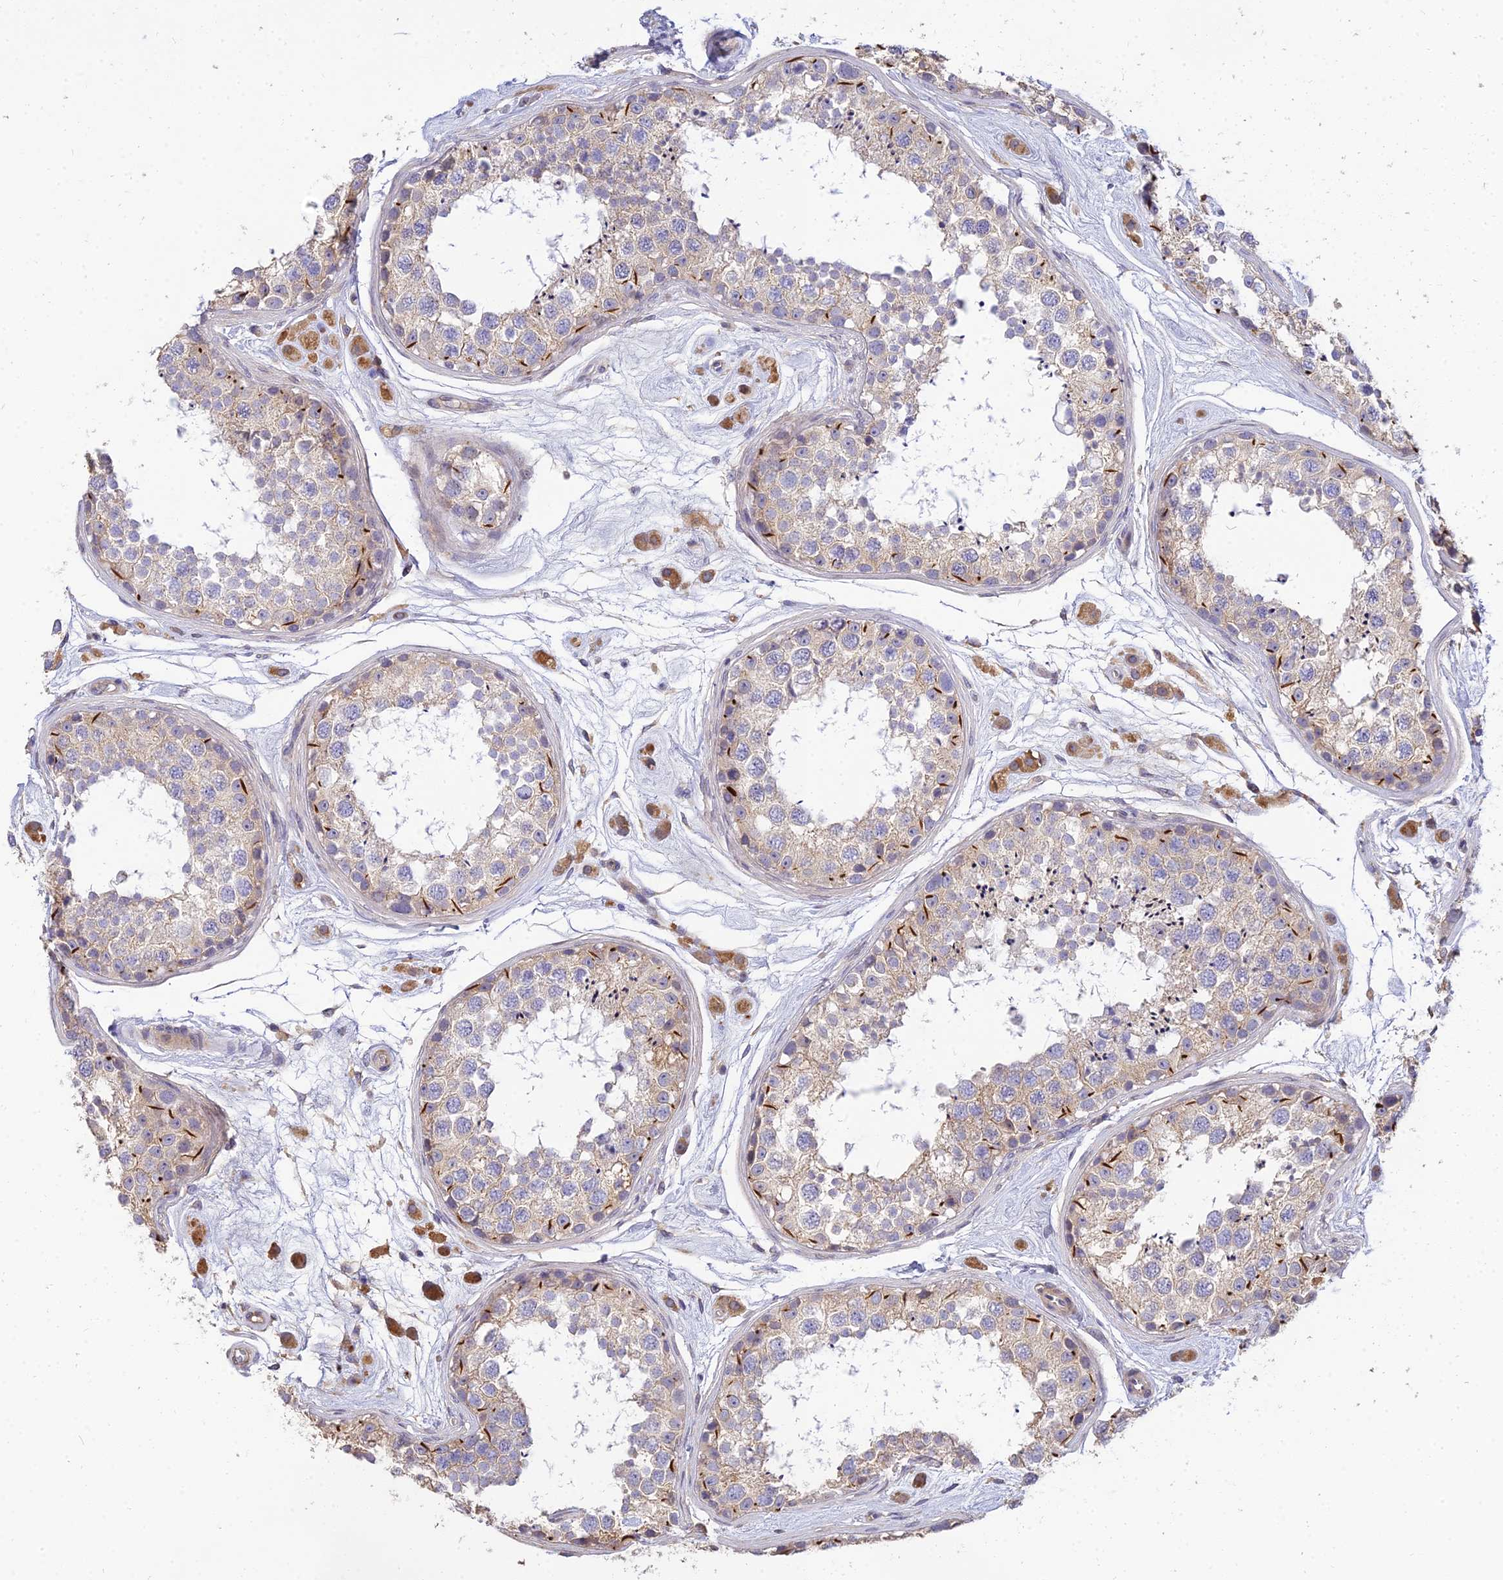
{"staining": {"intensity": "moderate", "quantity": "25%-75%", "location": "cytoplasmic/membranous"}, "tissue": "testis", "cell_type": "Cells in seminiferous ducts", "image_type": "normal", "snomed": [{"axis": "morphology", "description": "Normal tissue, NOS"}, {"axis": "topography", "description": "Testis"}], "caption": "Immunohistochemistry (IHC) (DAB) staining of benign human testis displays moderate cytoplasmic/membranous protein positivity in about 25%-75% of cells in seminiferous ducts.", "gene": "ARL8A", "patient": {"sex": "male", "age": 25}}